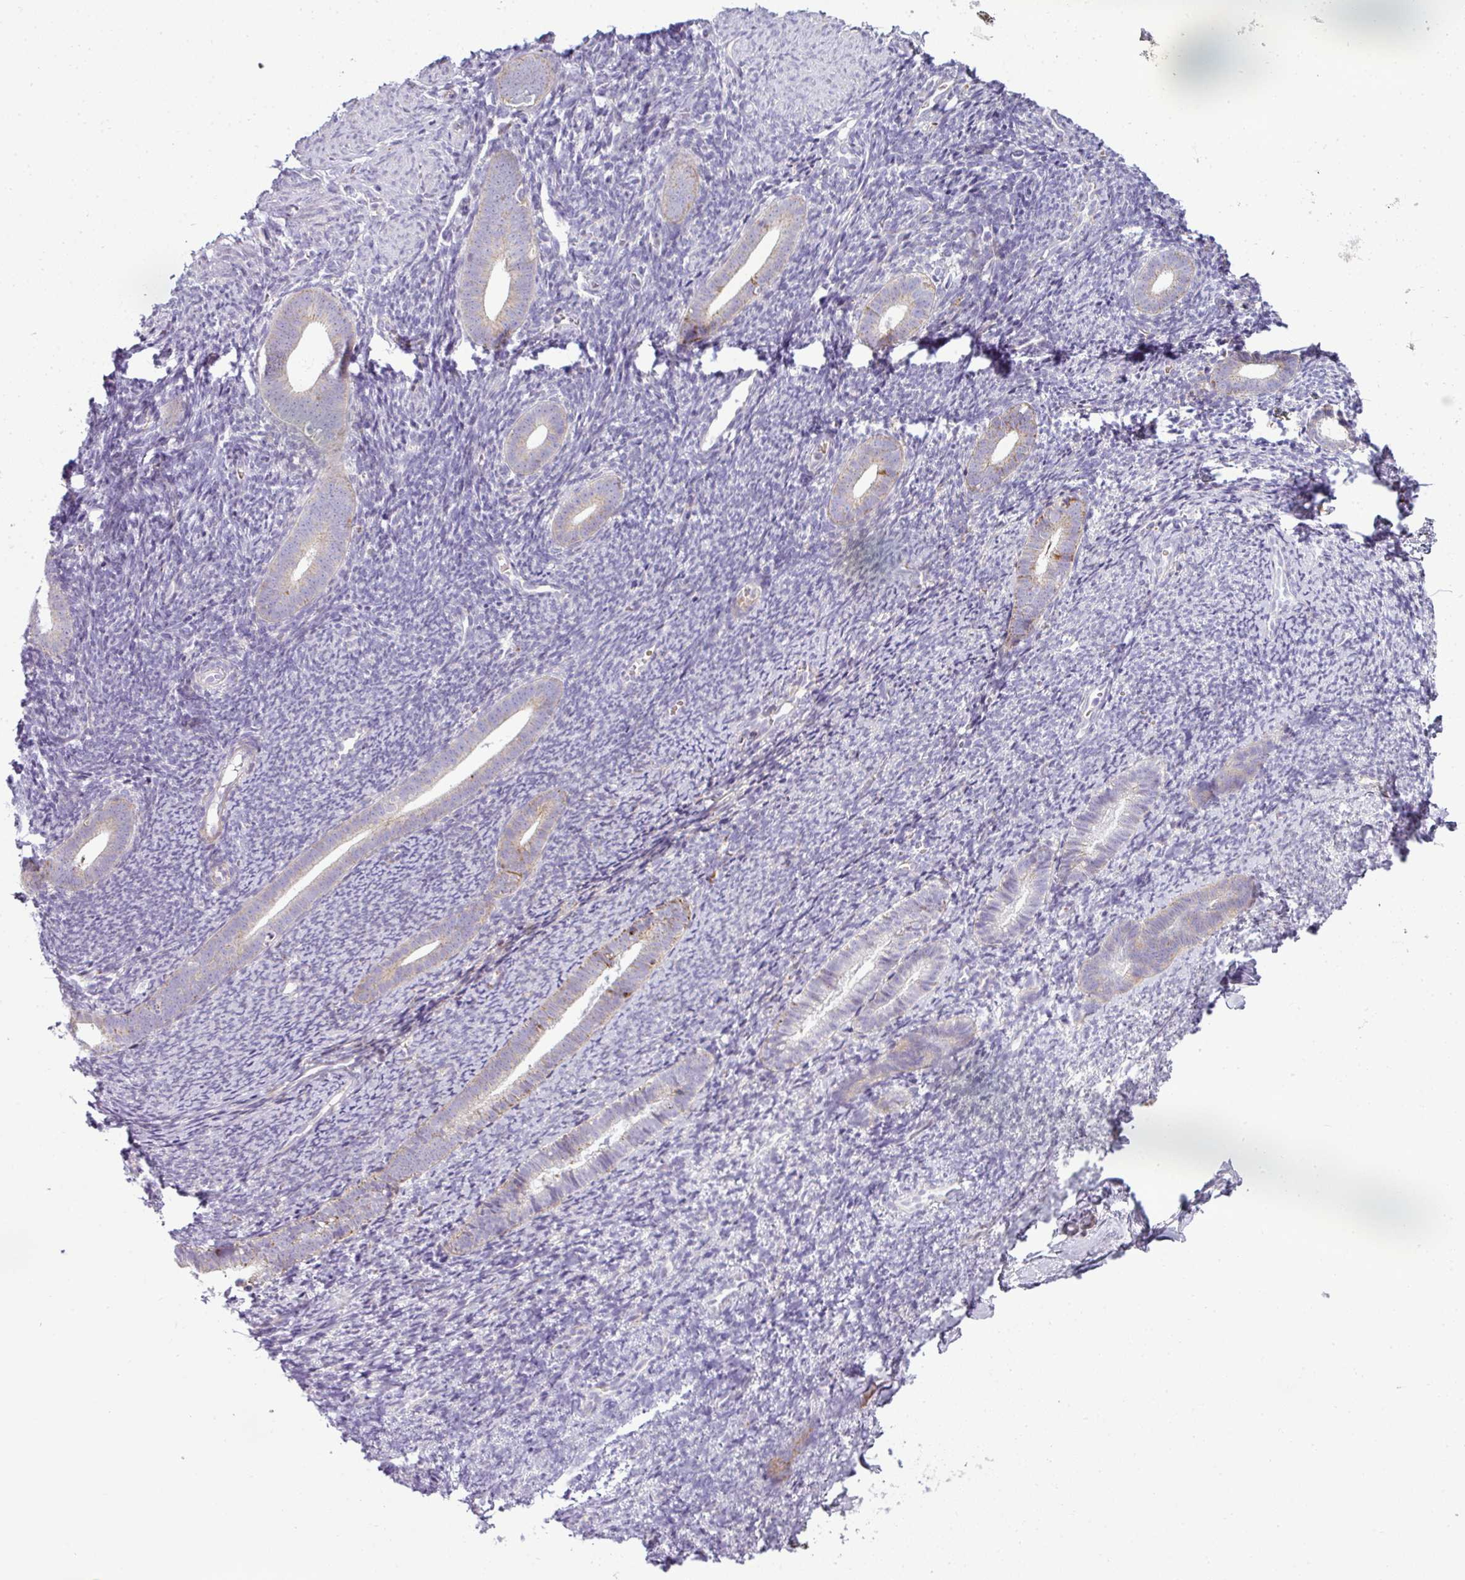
{"staining": {"intensity": "negative", "quantity": "none", "location": "none"}, "tissue": "endometrium", "cell_type": "Cells in endometrial stroma", "image_type": "normal", "snomed": [{"axis": "morphology", "description": "Normal tissue, NOS"}, {"axis": "topography", "description": "Endometrium"}], "caption": "A photomicrograph of endometrium stained for a protein reveals no brown staining in cells in endometrial stroma. The staining is performed using DAB brown chromogen with nuclei counter-stained in using hematoxylin.", "gene": "ANKRD18A", "patient": {"sex": "female", "age": 39}}